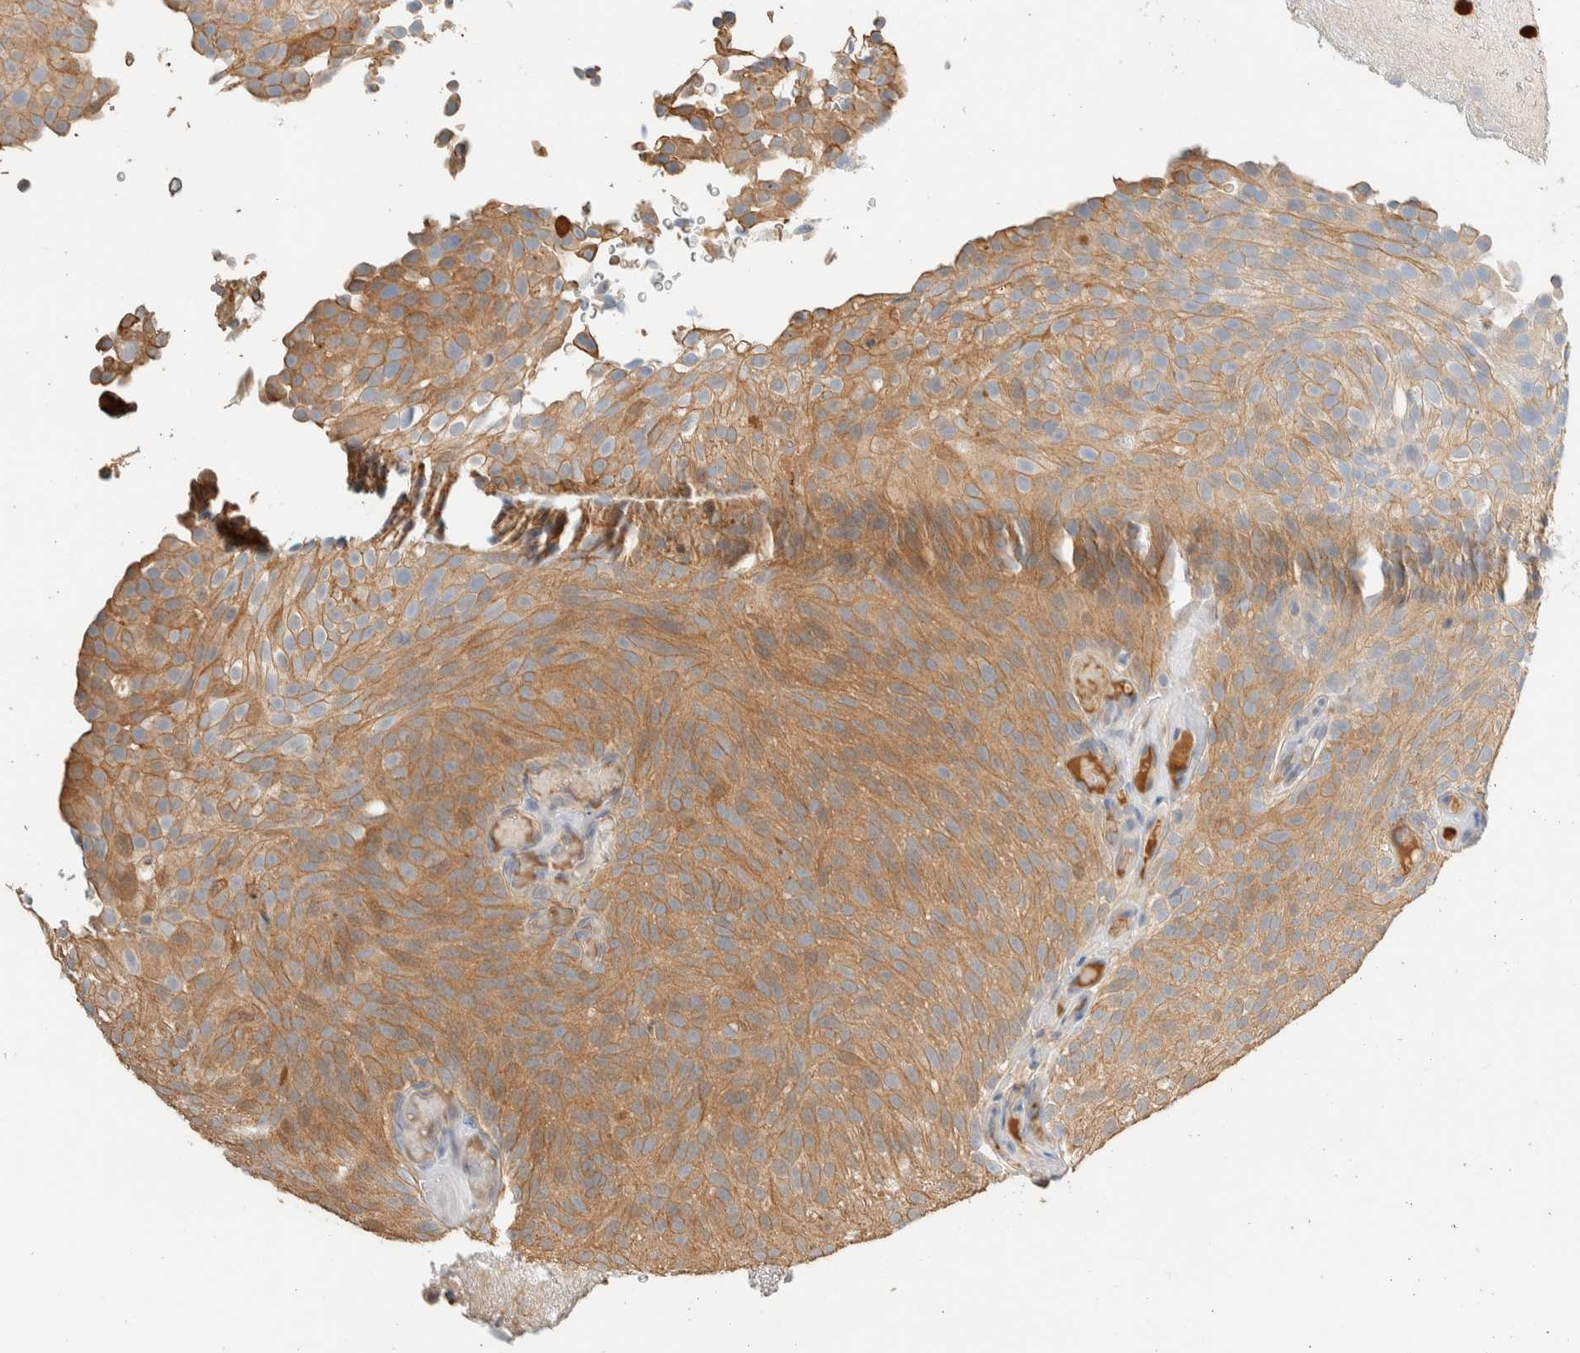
{"staining": {"intensity": "moderate", "quantity": ">75%", "location": "cytoplasmic/membranous"}, "tissue": "urothelial cancer", "cell_type": "Tumor cells", "image_type": "cancer", "snomed": [{"axis": "morphology", "description": "Urothelial carcinoma, Low grade"}, {"axis": "topography", "description": "Urinary bladder"}], "caption": "Immunohistochemical staining of urothelial cancer exhibits medium levels of moderate cytoplasmic/membranous expression in about >75% of tumor cells. The staining was performed using DAB to visualize the protein expression in brown, while the nuclei were stained in blue with hematoxylin (Magnification: 20x).", "gene": "SETD4", "patient": {"sex": "male", "age": 78}}